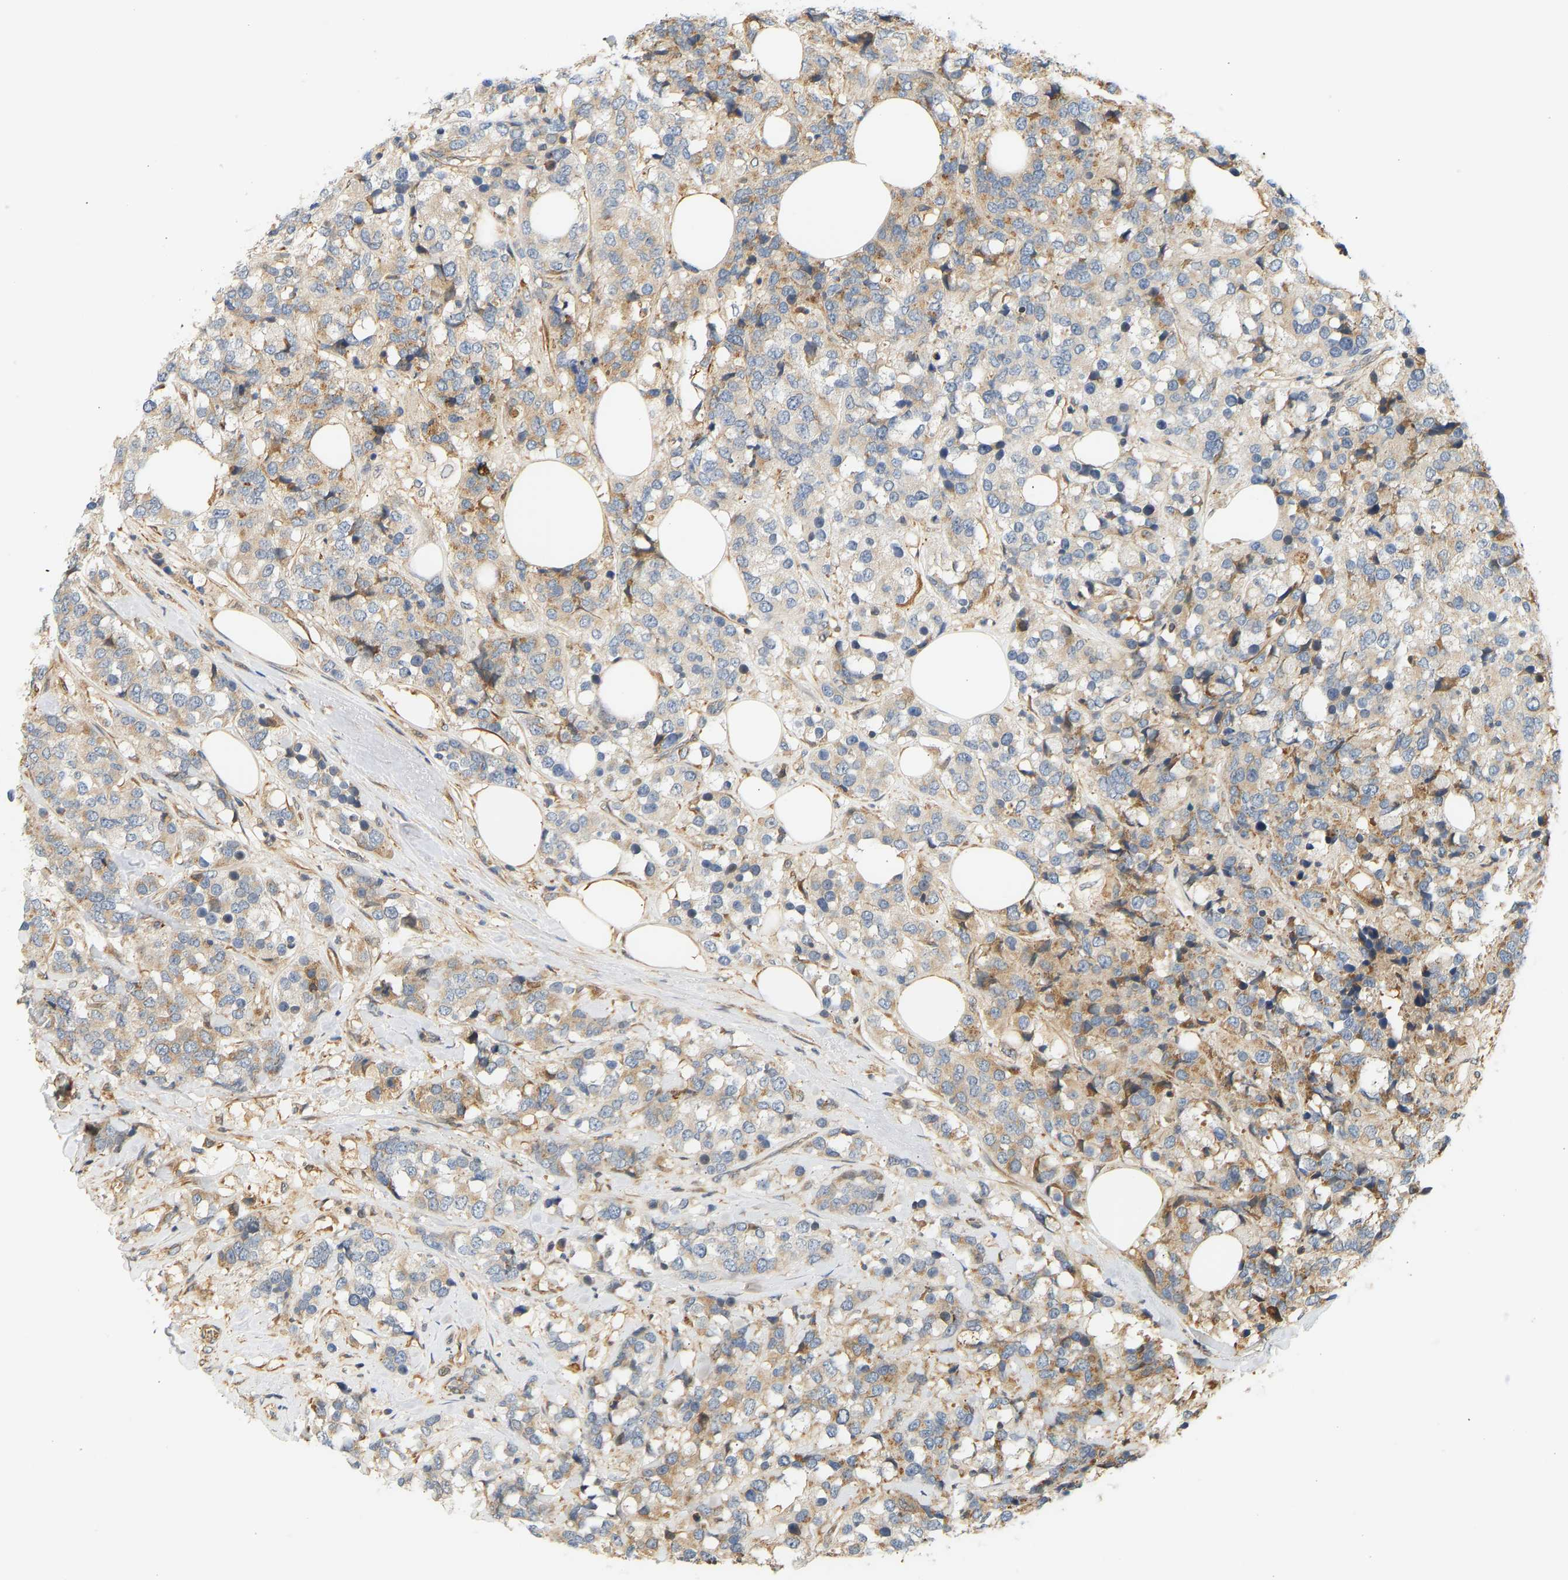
{"staining": {"intensity": "weak", "quantity": "25%-75%", "location": "cytoplasmic/membranous"}, "tissue": "breast cancer", "cell_type": "Tumor cells", "image_type": "cancer", "snomed": [{"axis": "morphology", "description": "Lobular carcinoma"}, {"axis": "topography", "description": "Breast"}], "caption": "Protein positivity by immunohistochemistry demonstrates weak cytoplasmic/membranous staining in about 25%-75% of tumor cells in breast cancer.", "gene": "CEP57", "patient": {"sex": "female", "age": 59}}